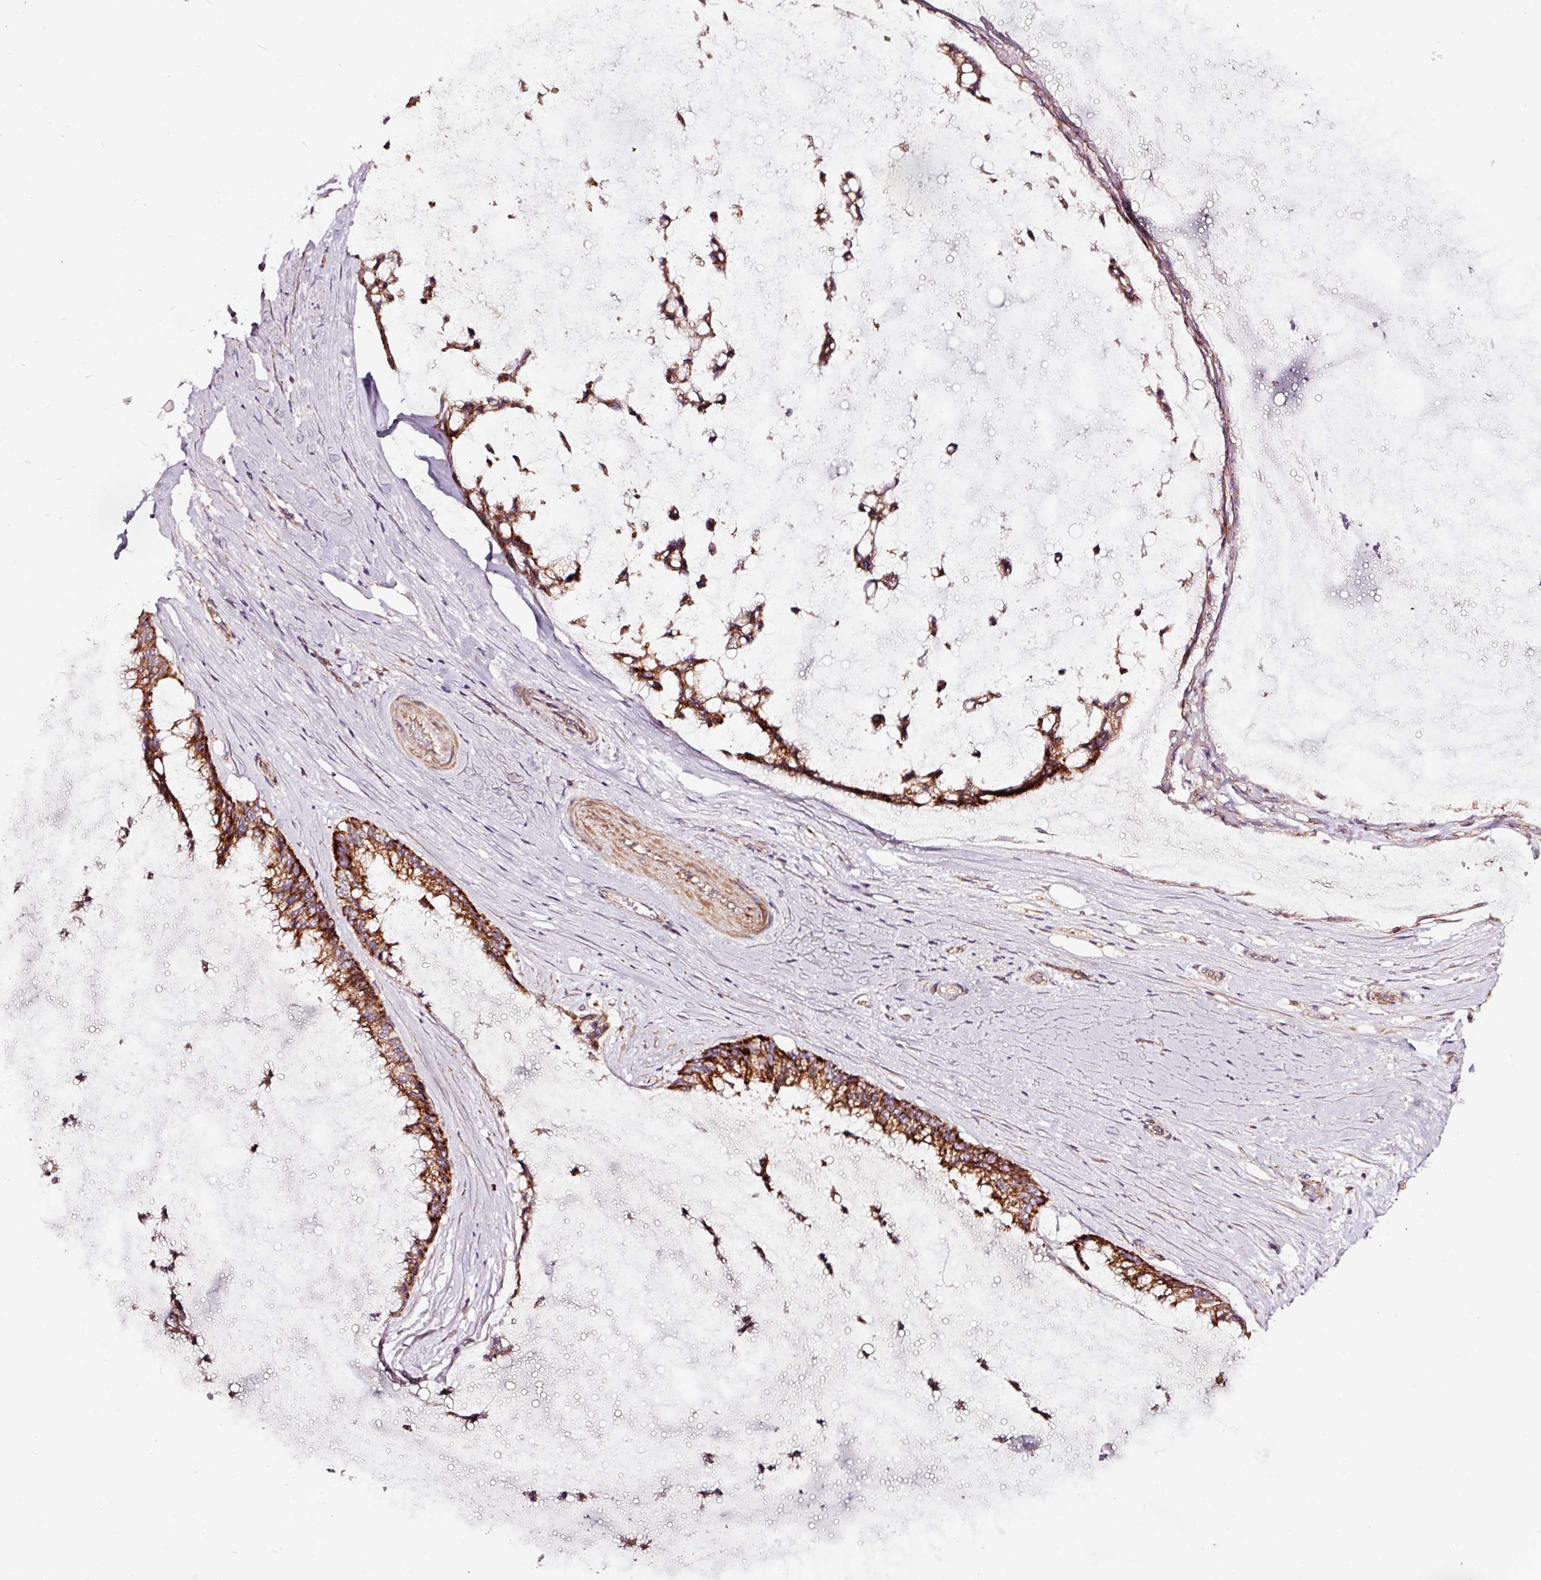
{"staining": {"intensity": "strong", "quantity": ">75%", "location": "cytoplasmic/membranous"}, "tissue": "ovarian cancer", "cell_type": "Tumor cells", "image_type": "cancer", "snomed": [{"axis": "morphology", "description": "Cystadenocarcinoma, mucinous, NOS"}, {"axis": "topography", "description": "Ovary"}], "caption": "An image showing strong cytoplasmic/membranous expression in about >75% of tumor cells in mucinous cystadenocarcinoma (ovarian), as visualized by brown immunohistochemical staining.", "gene": "TPM1", "patient": {"sex": "female", "age": 39}}